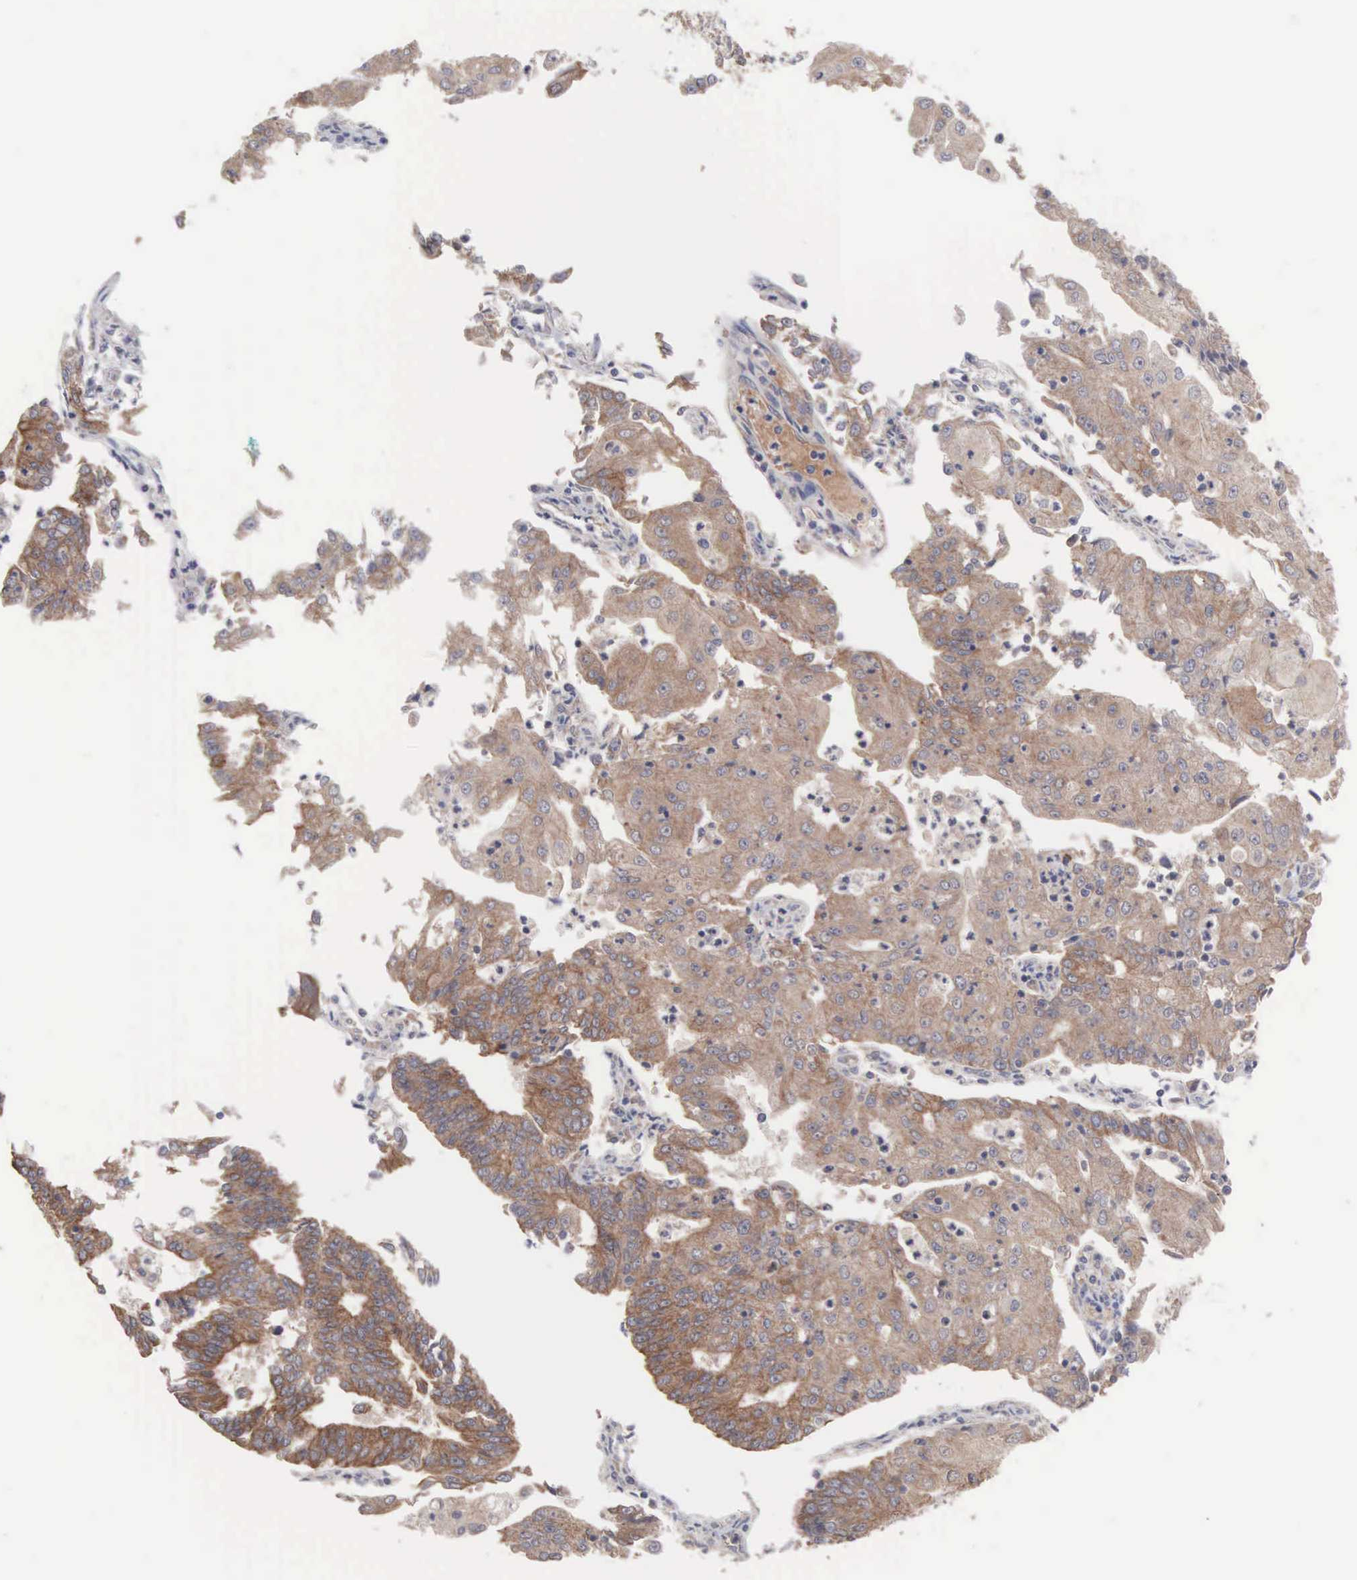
{"staining": {"intensity": "moderate", "quantity": ">75%", "location": "cytoplasmic/membranous"}, "tissue": "endometrial cancer", "cell_type": "Tumor cells", "image_type": "cancer", "snomed": [{"axis": "morphology", "description": "Adenocarcinoma, NOS"}, {"axis": "topography", "description": "Endometrium"}], "caption": "The image reveals a brown stain indicating the presence of a protein in the cytoplasmic/membranous of tumor cells in endometrial adenocarcinoma. (DAB (3,3'-diaminobenzidine) IHC, brown staining for protein, blue staining for nuclei).", "gene": "INF2", "patient": {"sex": "female", "age": 56}}